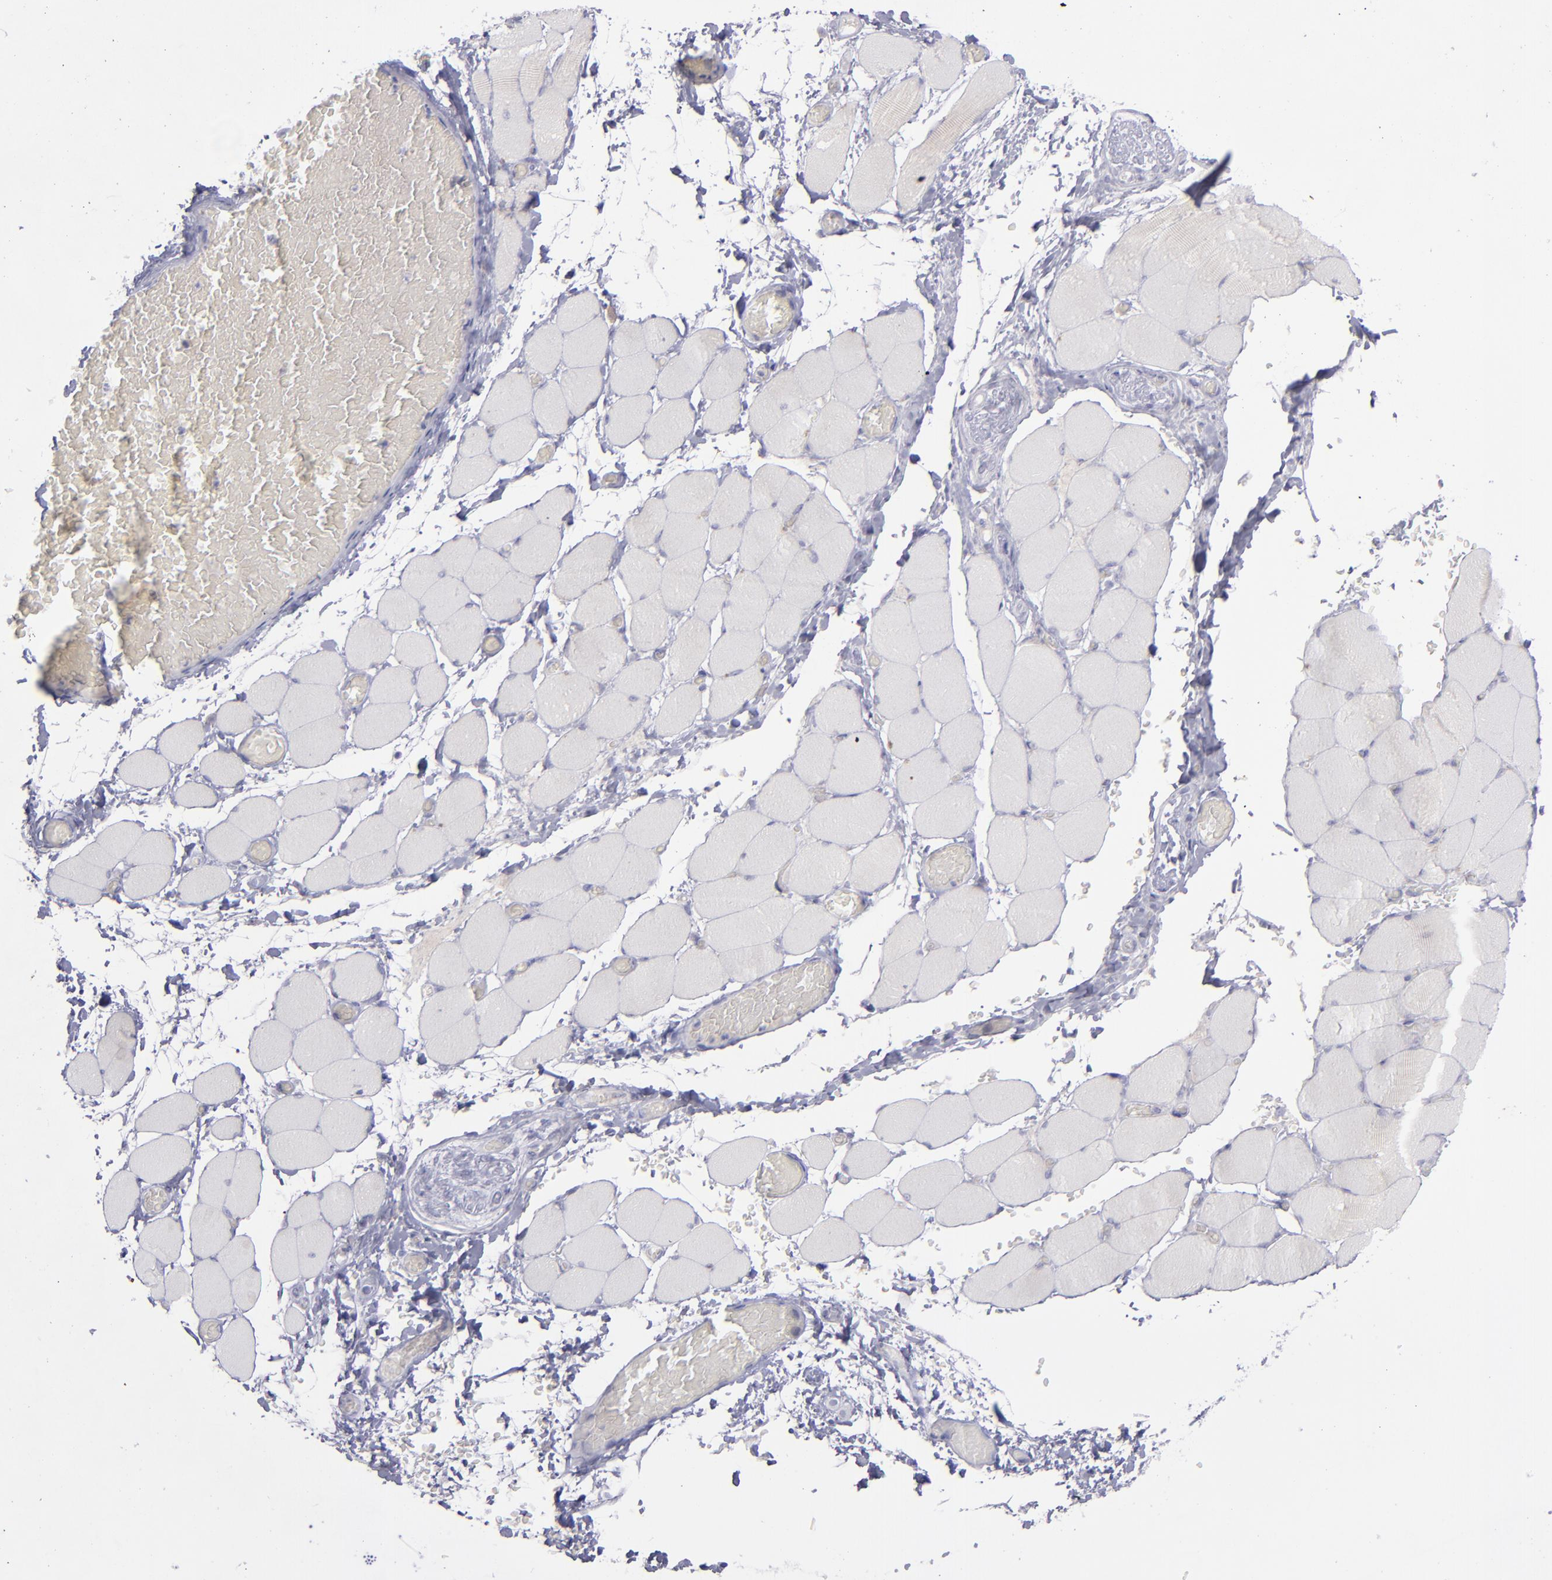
{"staining": {"intensity": "negative", "quantity": "none", "location": "none"}, "tissue": "skeletal muscle", "cell_type": "Myocytes", "image_type": "normal", "snomed": [{"axis": "morphology", "description": "Normal tissue, NOS"}, {"axis": "topography", "description": "Skeletal muscle"}, {"axis": "topography", "description": "Soft tissue"}], "caption": "Skeletal muscle stained for a protein using IHC demonstrates no staining myocytes.", "gene": "EVPL", "patient": {"sex": "female", "age": 58}}